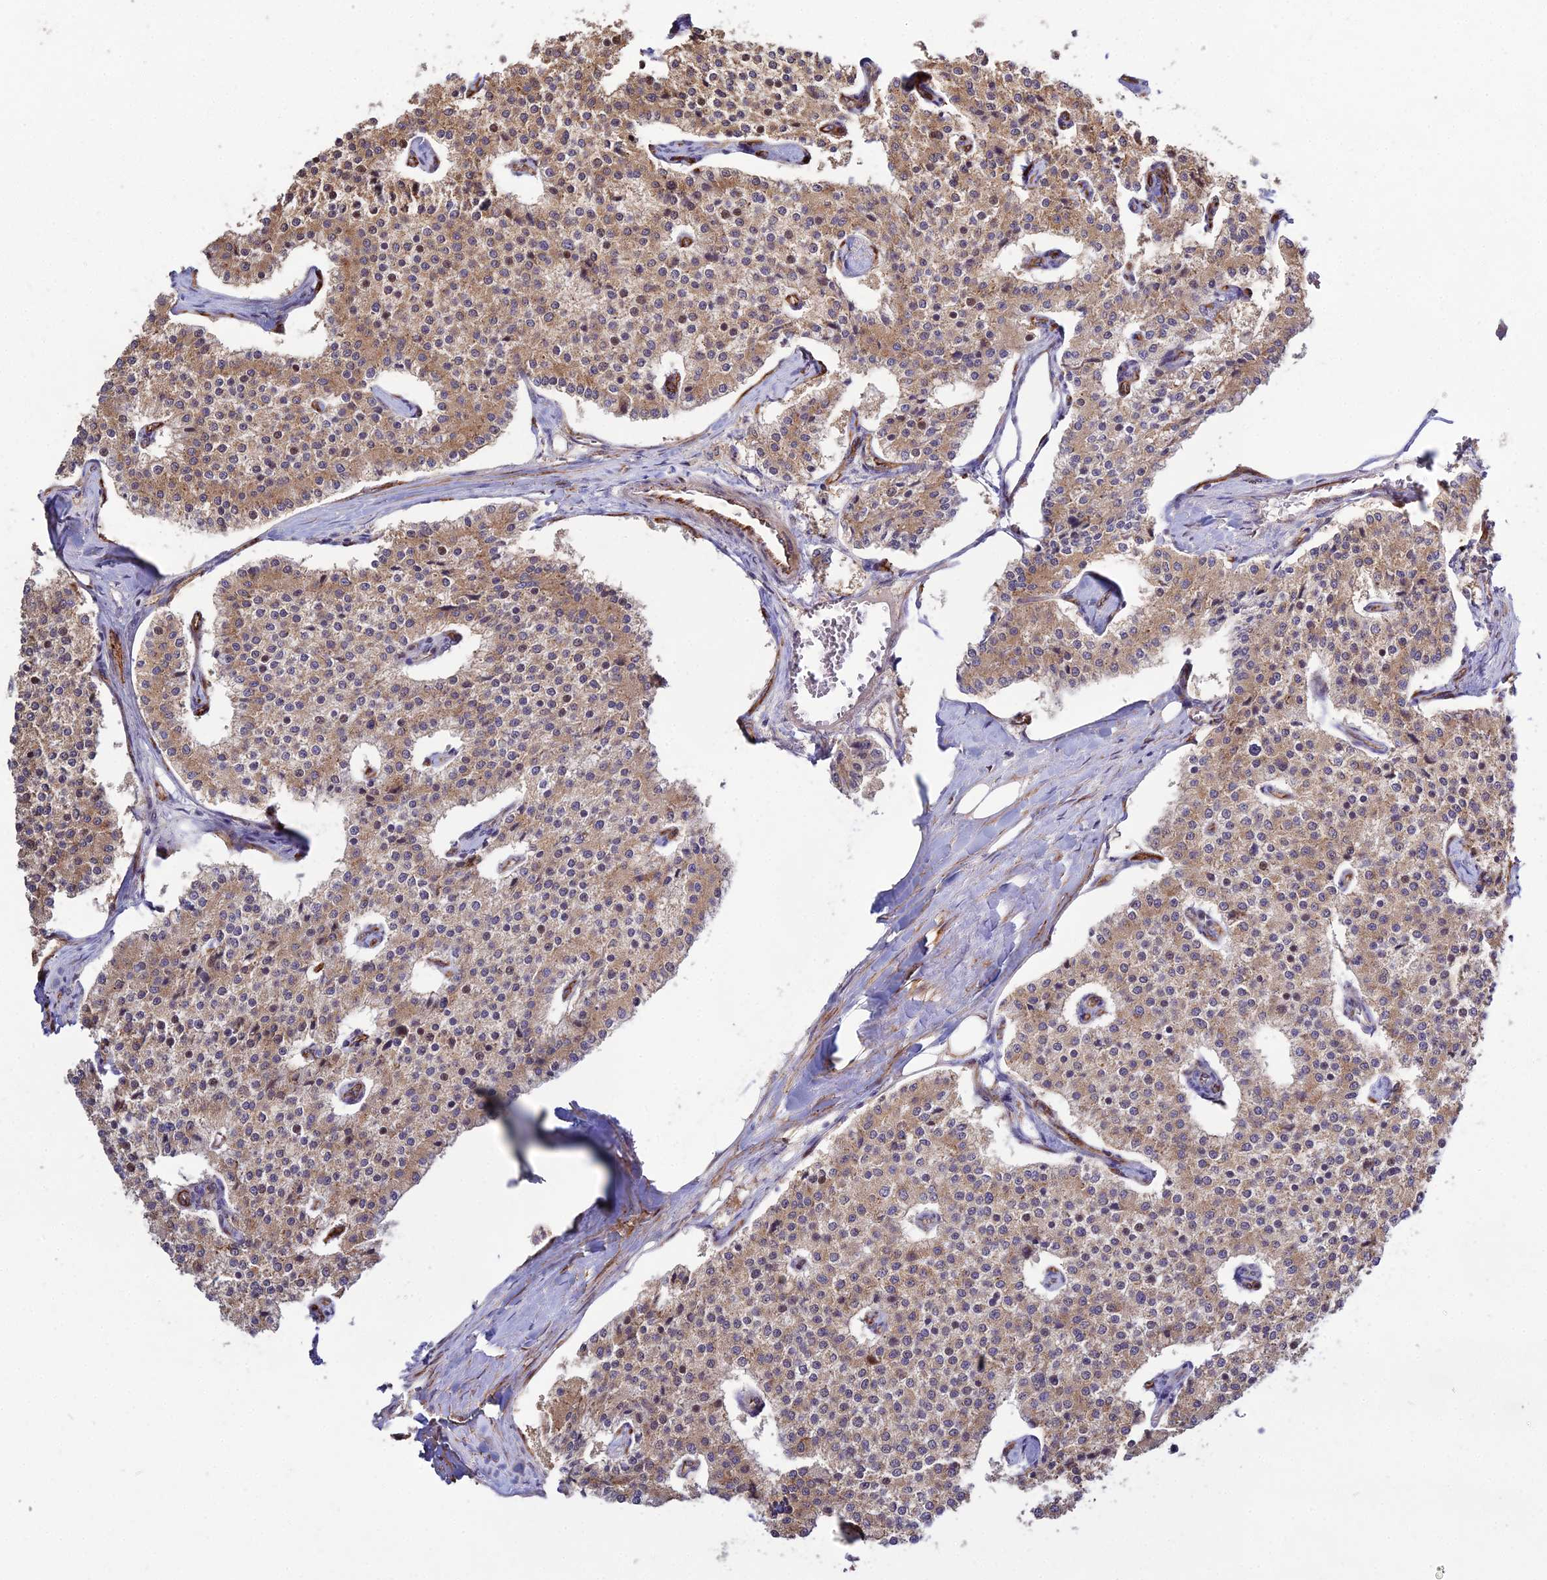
{"staining": {"intensity": "moderate", "quantity": ">75%", "location": "cytoplasmic/membranous"}, "tissue": "carcinoid", "cell_type": "Tumor cells", "image_type": "cancer", "snomed": [{"axis": "morphology", "description": "Carcinoid, malignant, NOS"}, {"axis": "topography", "description": "Colon"}], "caption": "This is a histology image of immunohistochemistry (IHC) staining of carcinoid (malignant), which shows moderate staining in the cytoplasmic/membranous of tumor cells.", "gene": "GRTP1", "patient": {"sex": "female", "age": 52}}